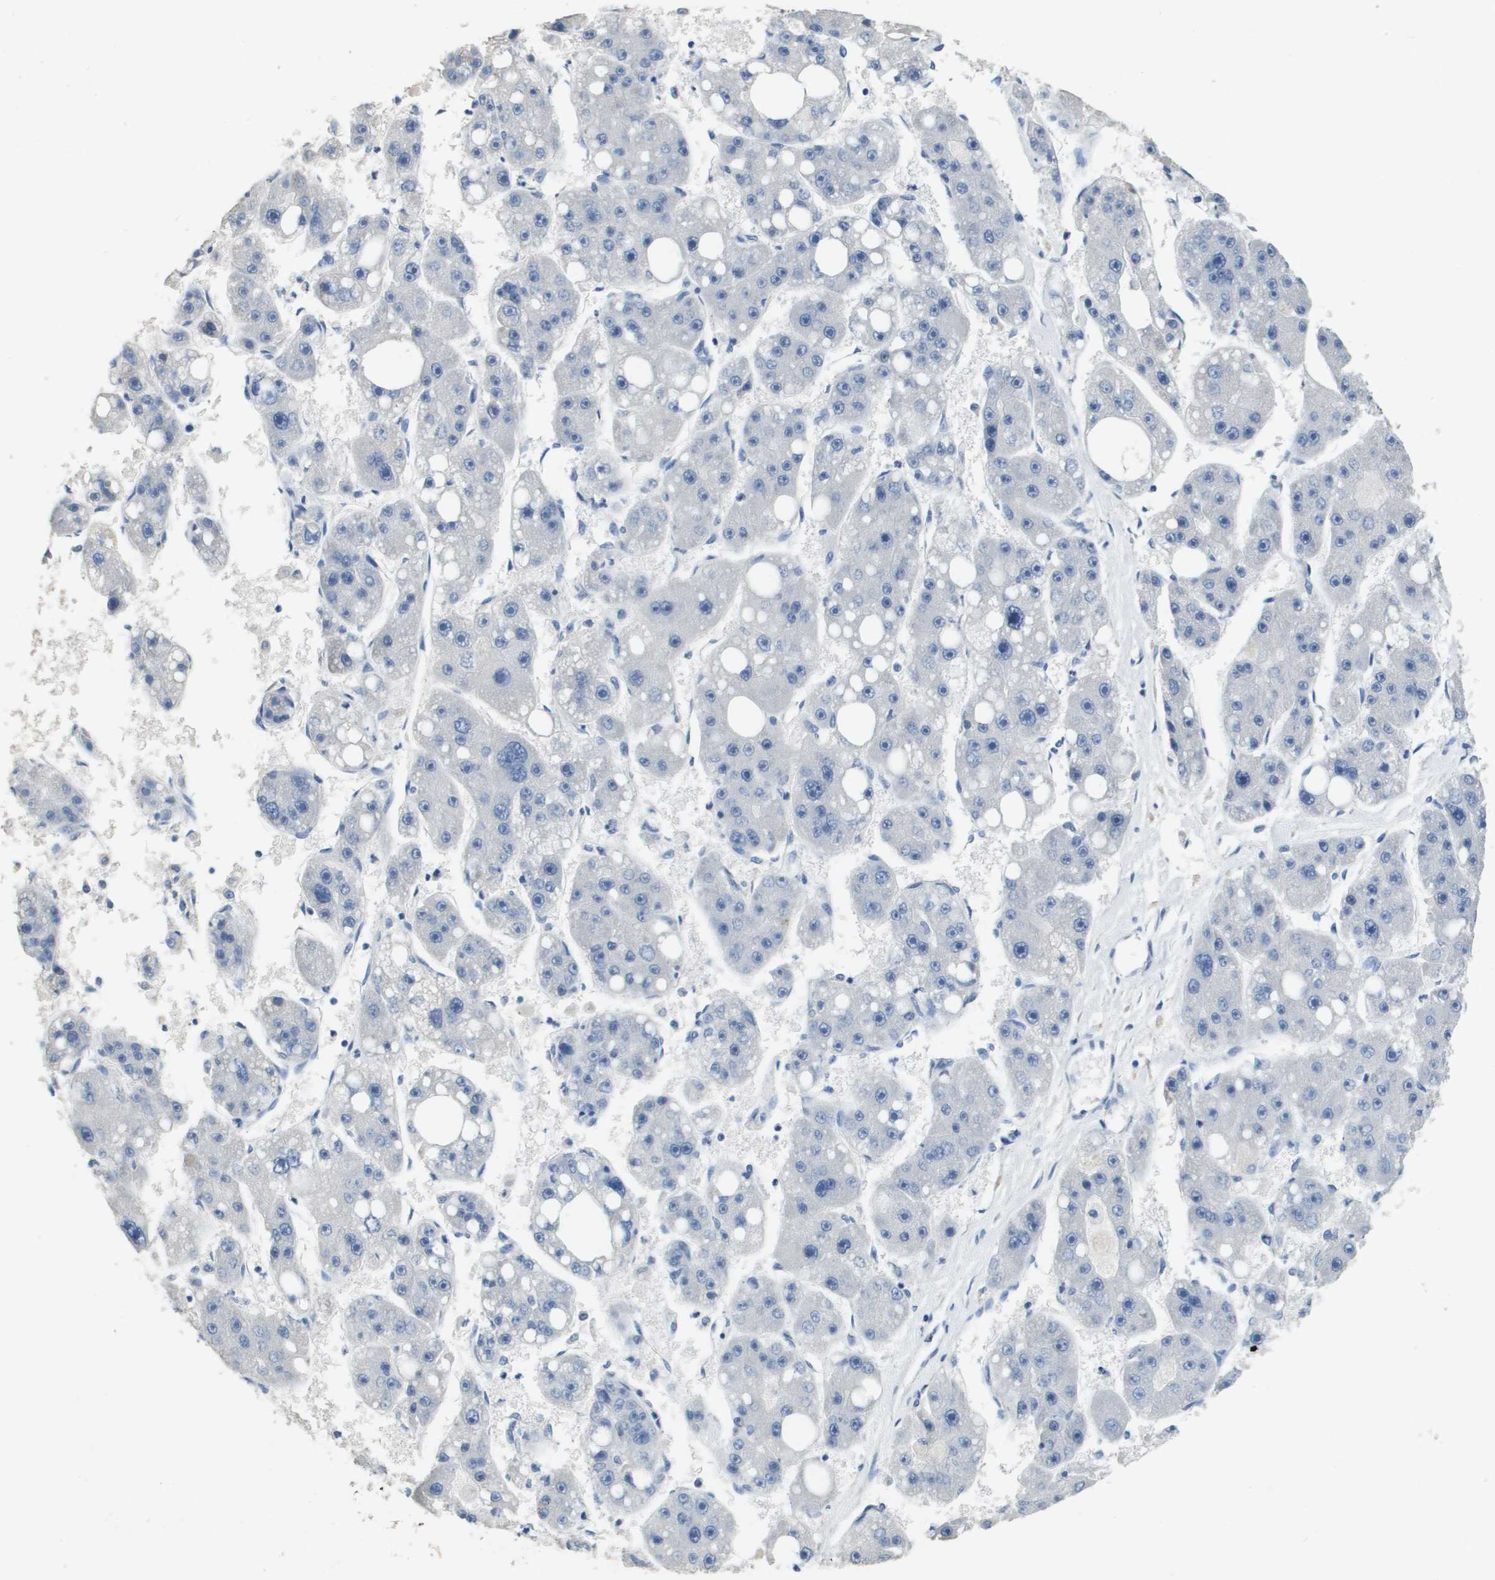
{"staining": {"intensity": "negative", "quantity": "none", "location": "none"}, "tissue": "liver cancer", "cell_type": "Tumor cells", "image_type": "cancer", "snomed": [{"axis": "morphology", "description": "Carcinoma, Hepatocellular, NOS"}, {"axis": "topography", "description": "Liver"}], "caption": "High magnification brightfield microscopy of hepatocellular carcinoma (liver) stained with DAB (brown) and counterstained with hematoxylin (blue): tumor cells show no significant positivity.", "gene": "MT3", "patient": {"sex": "female", "age": 61}}